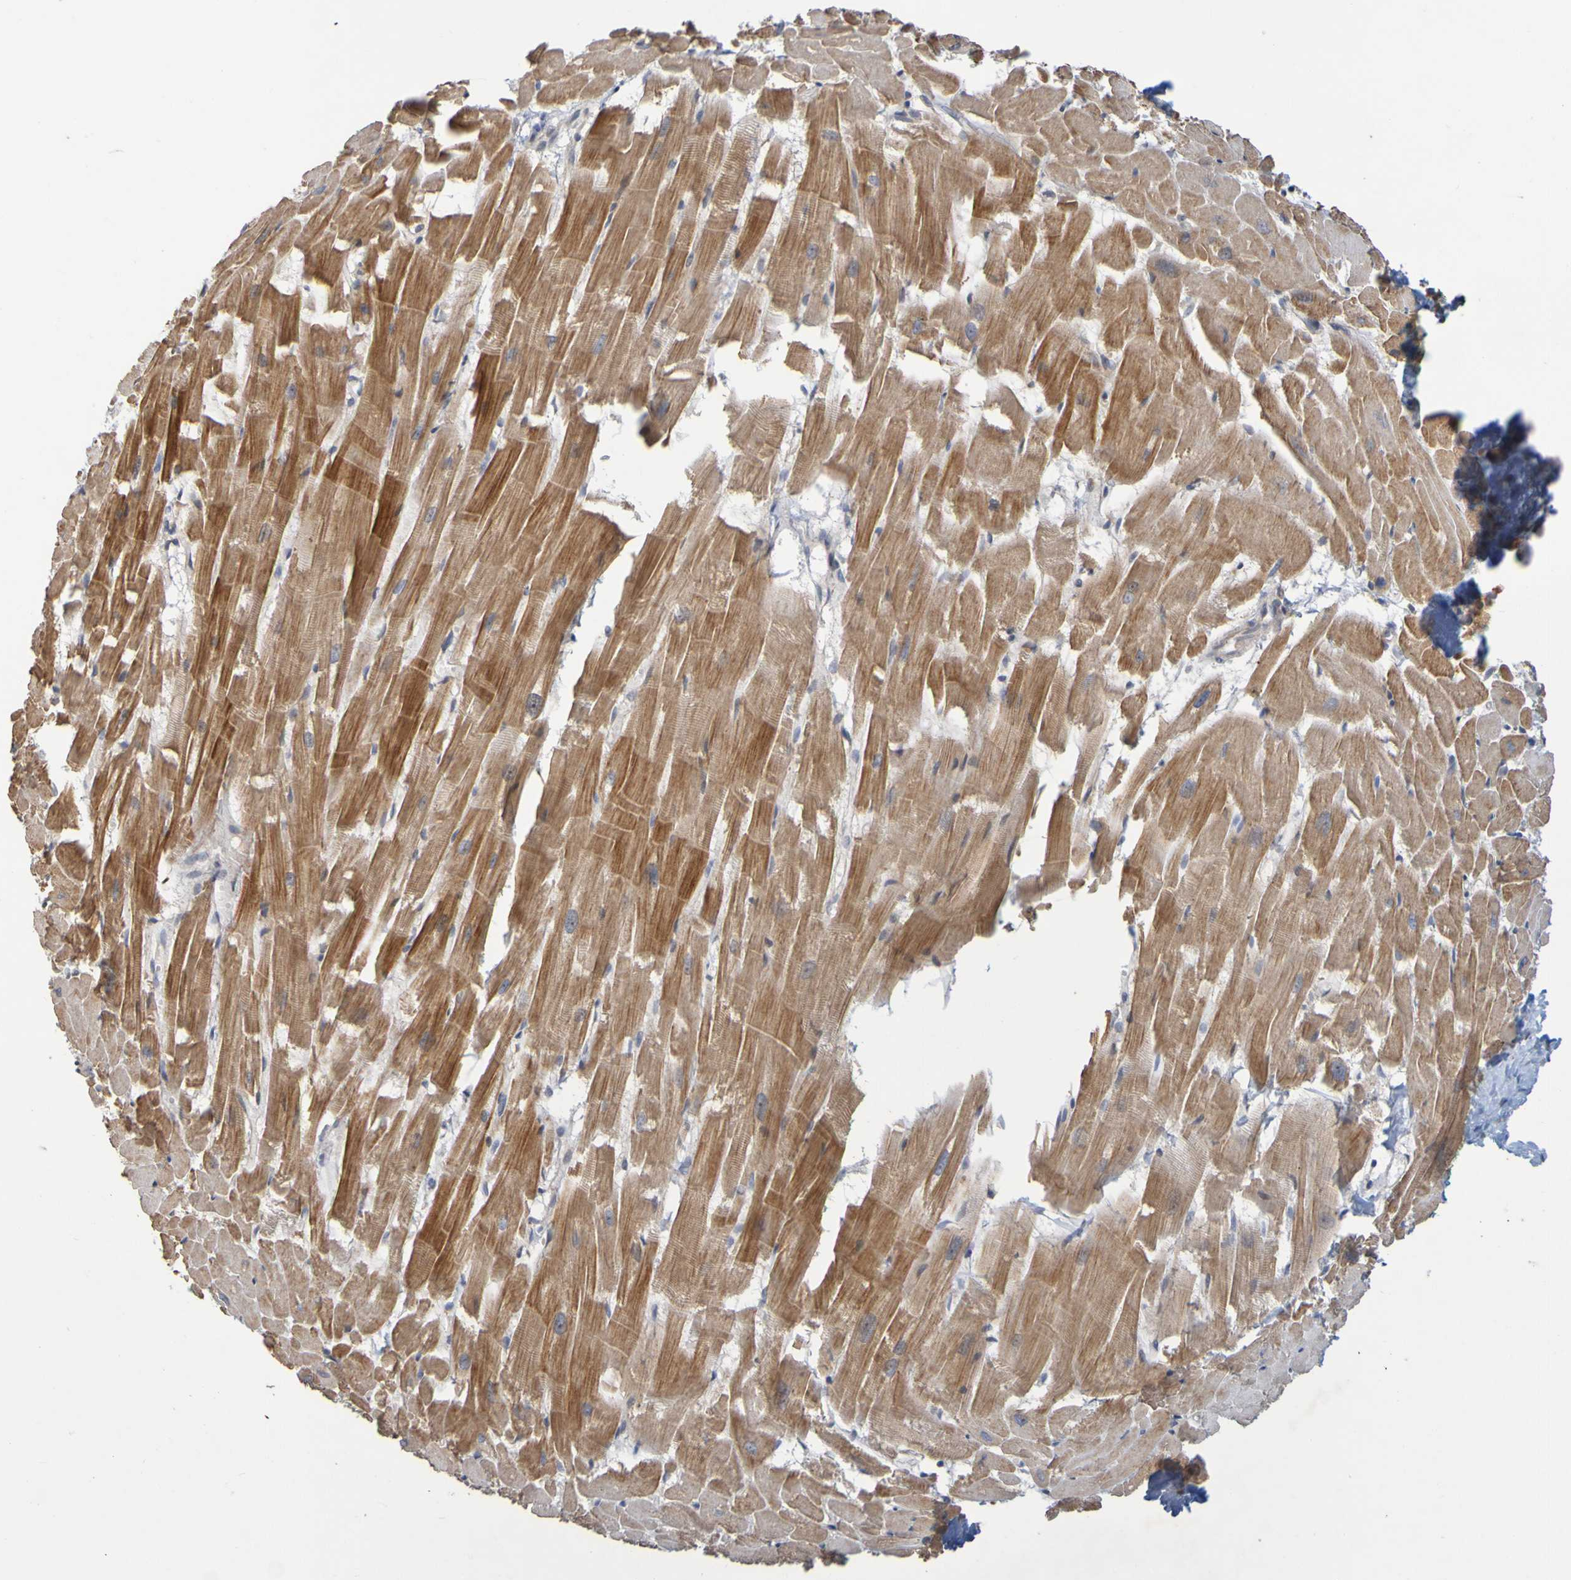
{"staining": {"intensity": "moderate", "quantity": ">75%", "location": "cytoplasmic/membranous"}, "tissue": "heart muscle", "cell_type": "Cardiomyocytes", "image_type": "normal", "snomed": [{"axis": "morphology", "description": "Normal tissue, NOS"}, {"axis": "topography", "description": "Heart"}], "caption": "Cardiomyocytes exhibit moderate cytoplasmic/membranous staining in approximately >75% of cells in benign heart muscle.", "gene": "TMBIM1", "patient": {"sex": "female", "age": 19}}